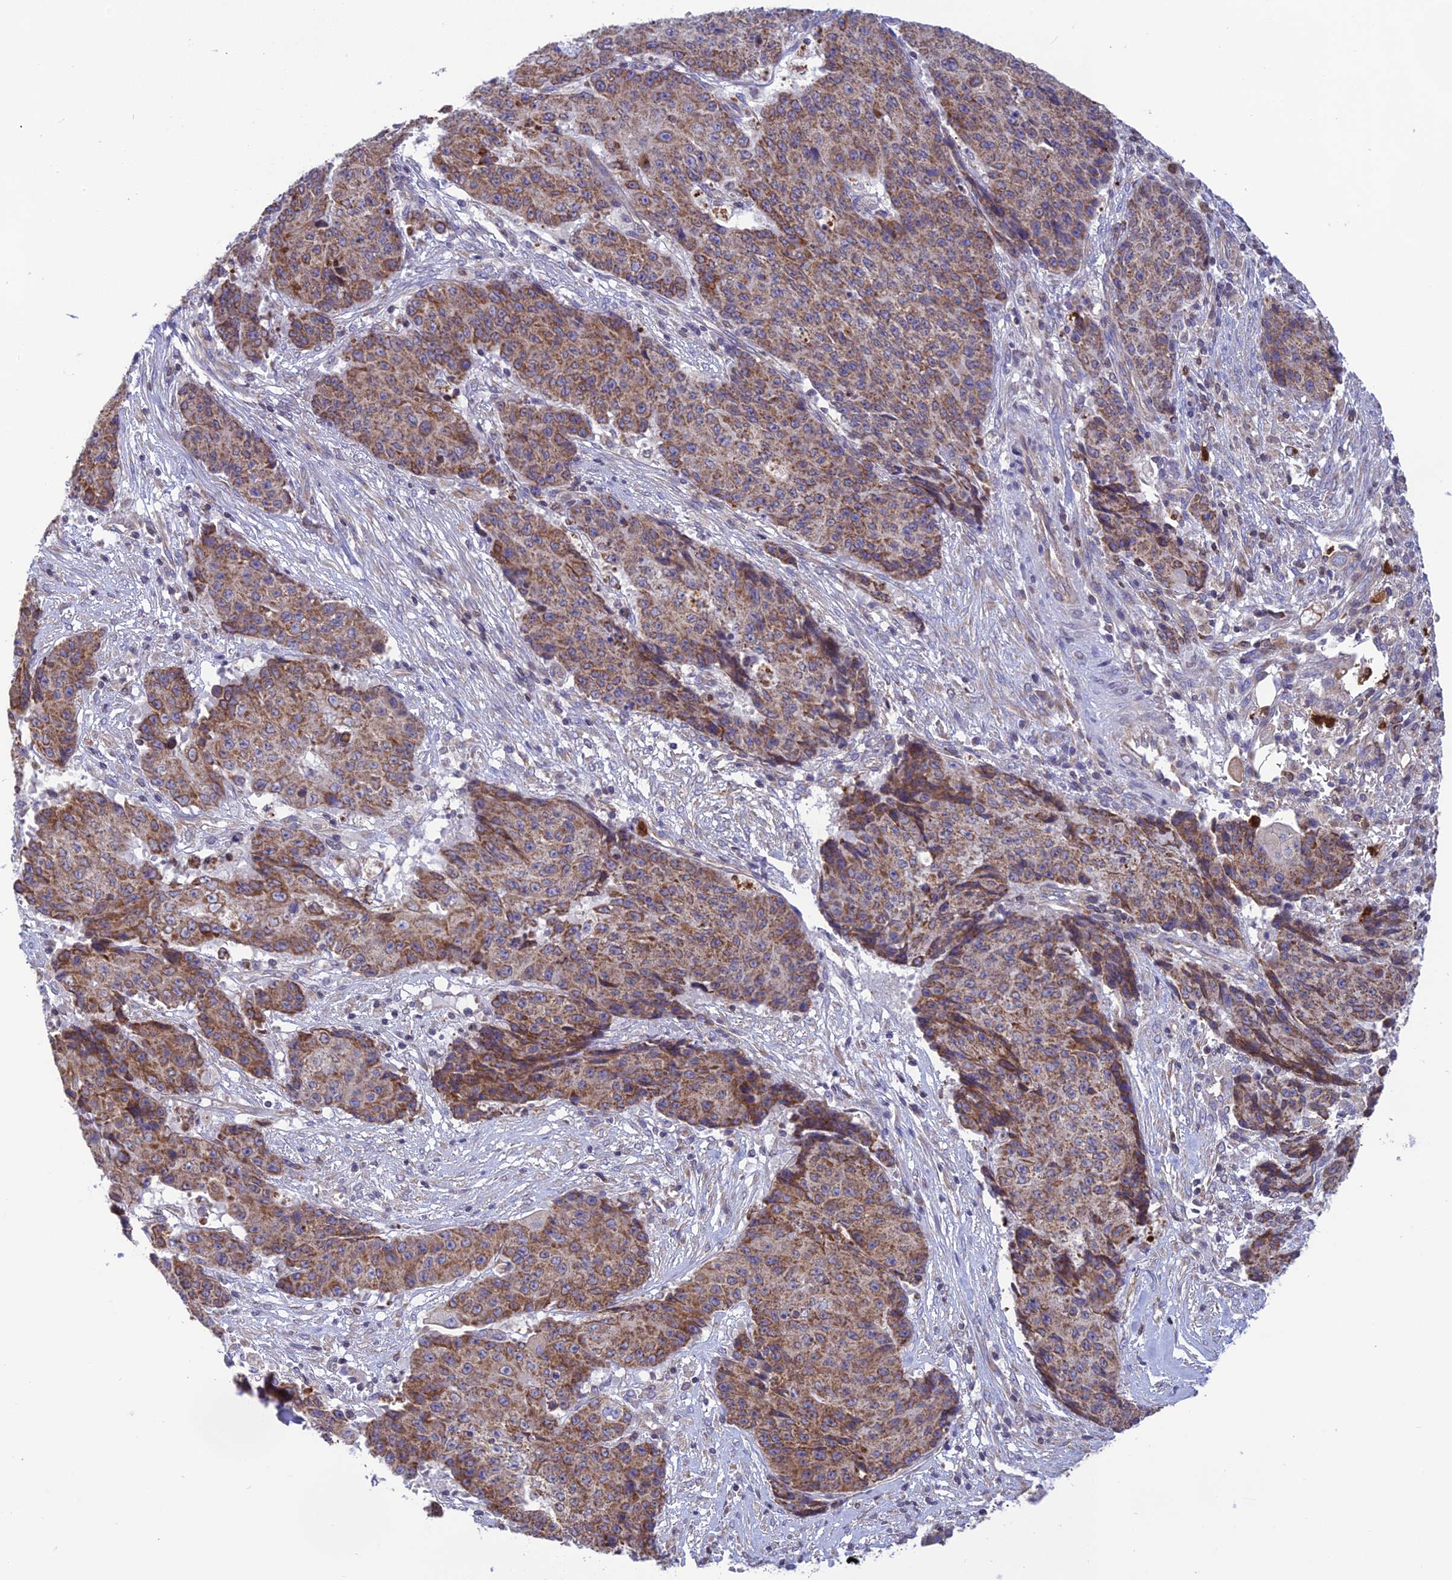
{"staining": {"intensity": "moderate", "quantity": ">75%", "location": "cytoplasmic/membranous"}, "tissue": "ovarian cancer", "cell_type": "Tumor cells", "image_type": "cancer", "snomed": [{"axis": "morphology", "description": "Carcinoma, endometroid"}, {"axis": "topography", "description": "Ovary"}], "caption": "Immunohistochemistry (IHC) of human endometroid carcinoma (ovarian) demonstrates medium levels of moderate cytoplasmic/membranous staining in approximately >75% of tumor cells.", "gene": "PKHD1L1", "patient": {"sex": "female", "age": 42}}